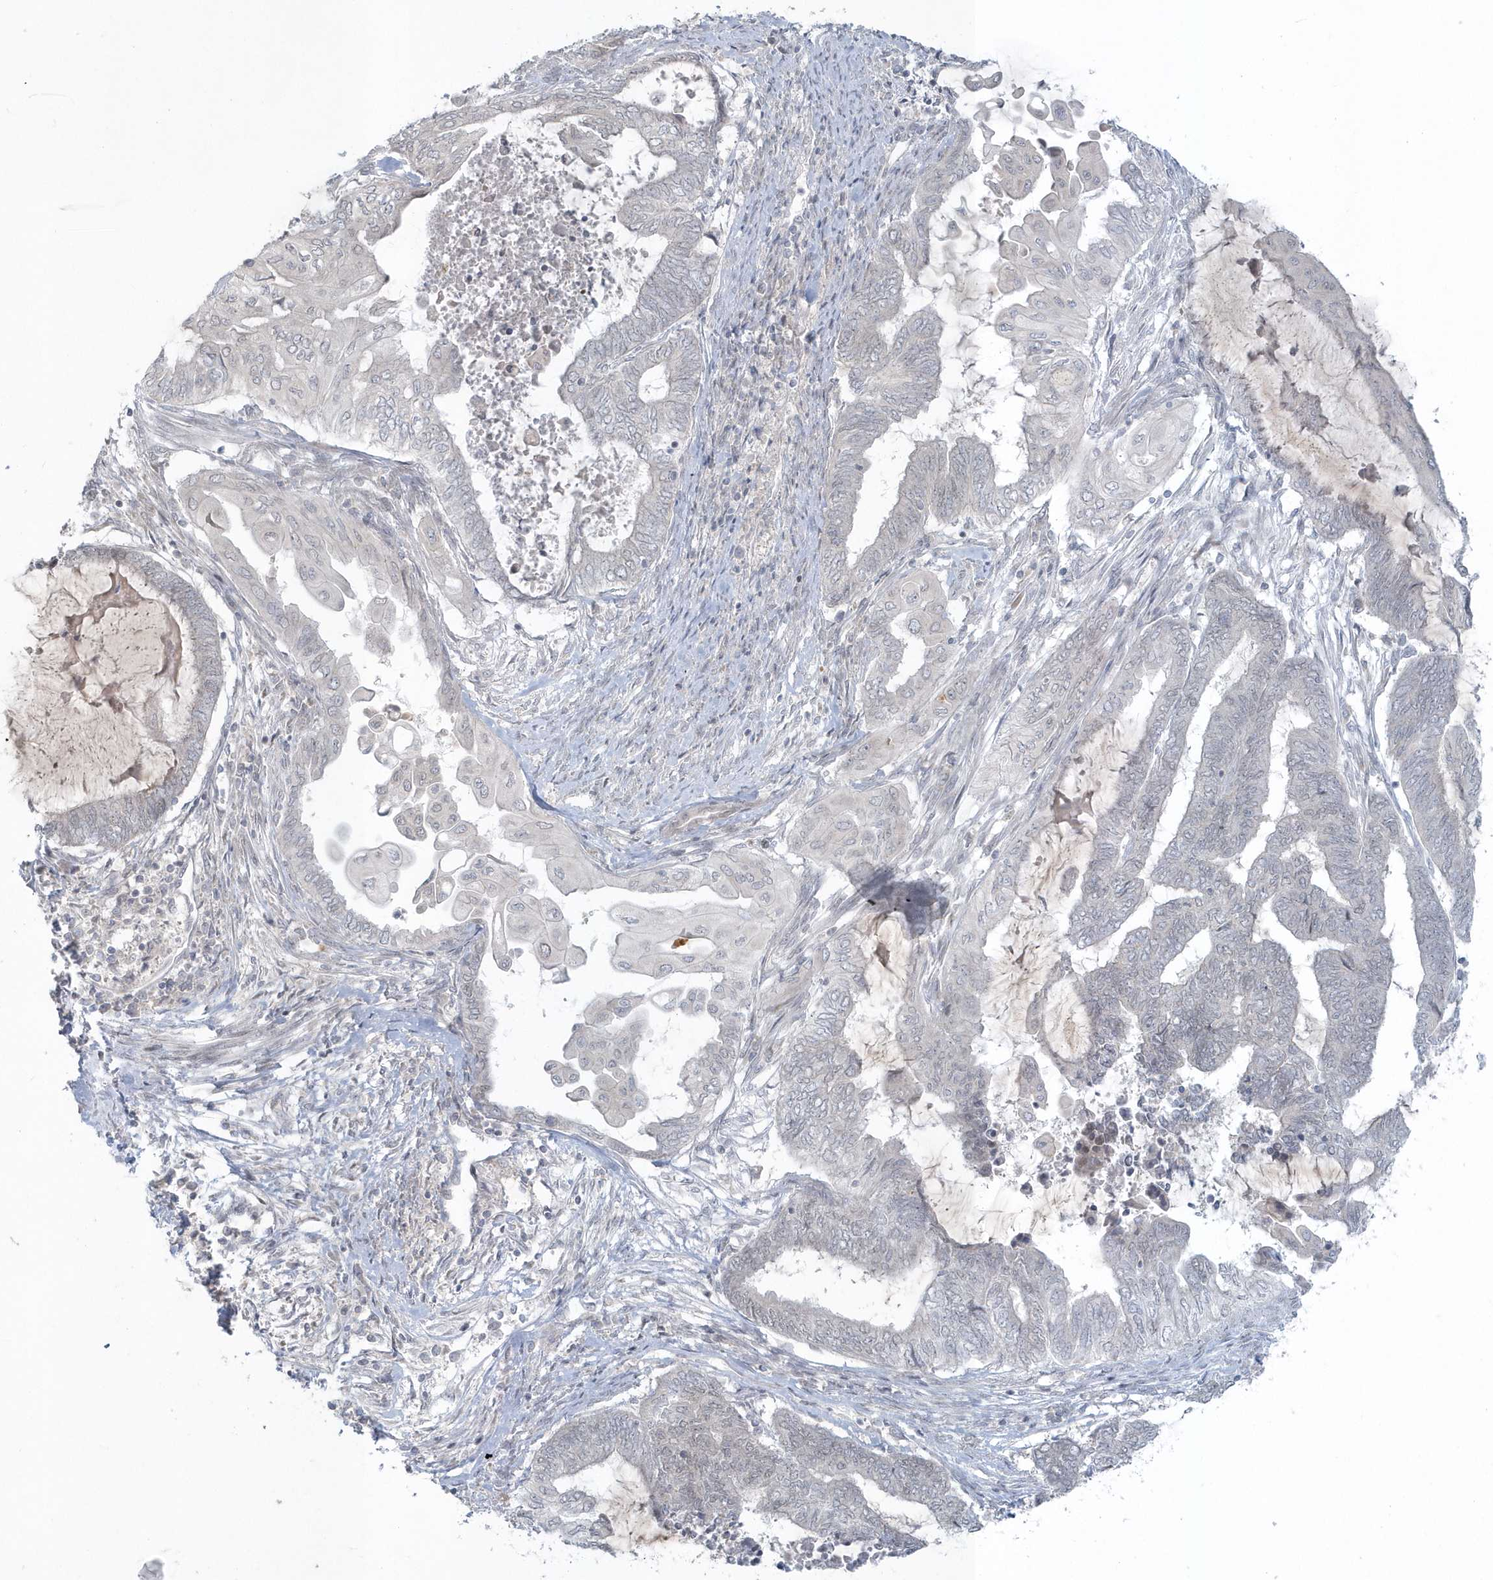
{"staining": {"intensity": "negative", "quantity": "none", "location": "none"}, "tissue": "endometrial cancer", "cell_type": "Tumor cells", "image_type": "cancer", "snomed": [{"axis": "morphology", "description": "Adenocarcinoma, NOS"}, {"axis": "topography", "description": "Uterus"}, {"axis": "topography", "description": "Endometrium"}], "caption": "A photomicrograph of endometrial adenocarcinoma stained for a protein displays no brown staining in tumor cells. (DAB IHC with hematoxylin counter stain).", "gene": "BLTP3A", "patient": {"sex": "female", "age": 70}}